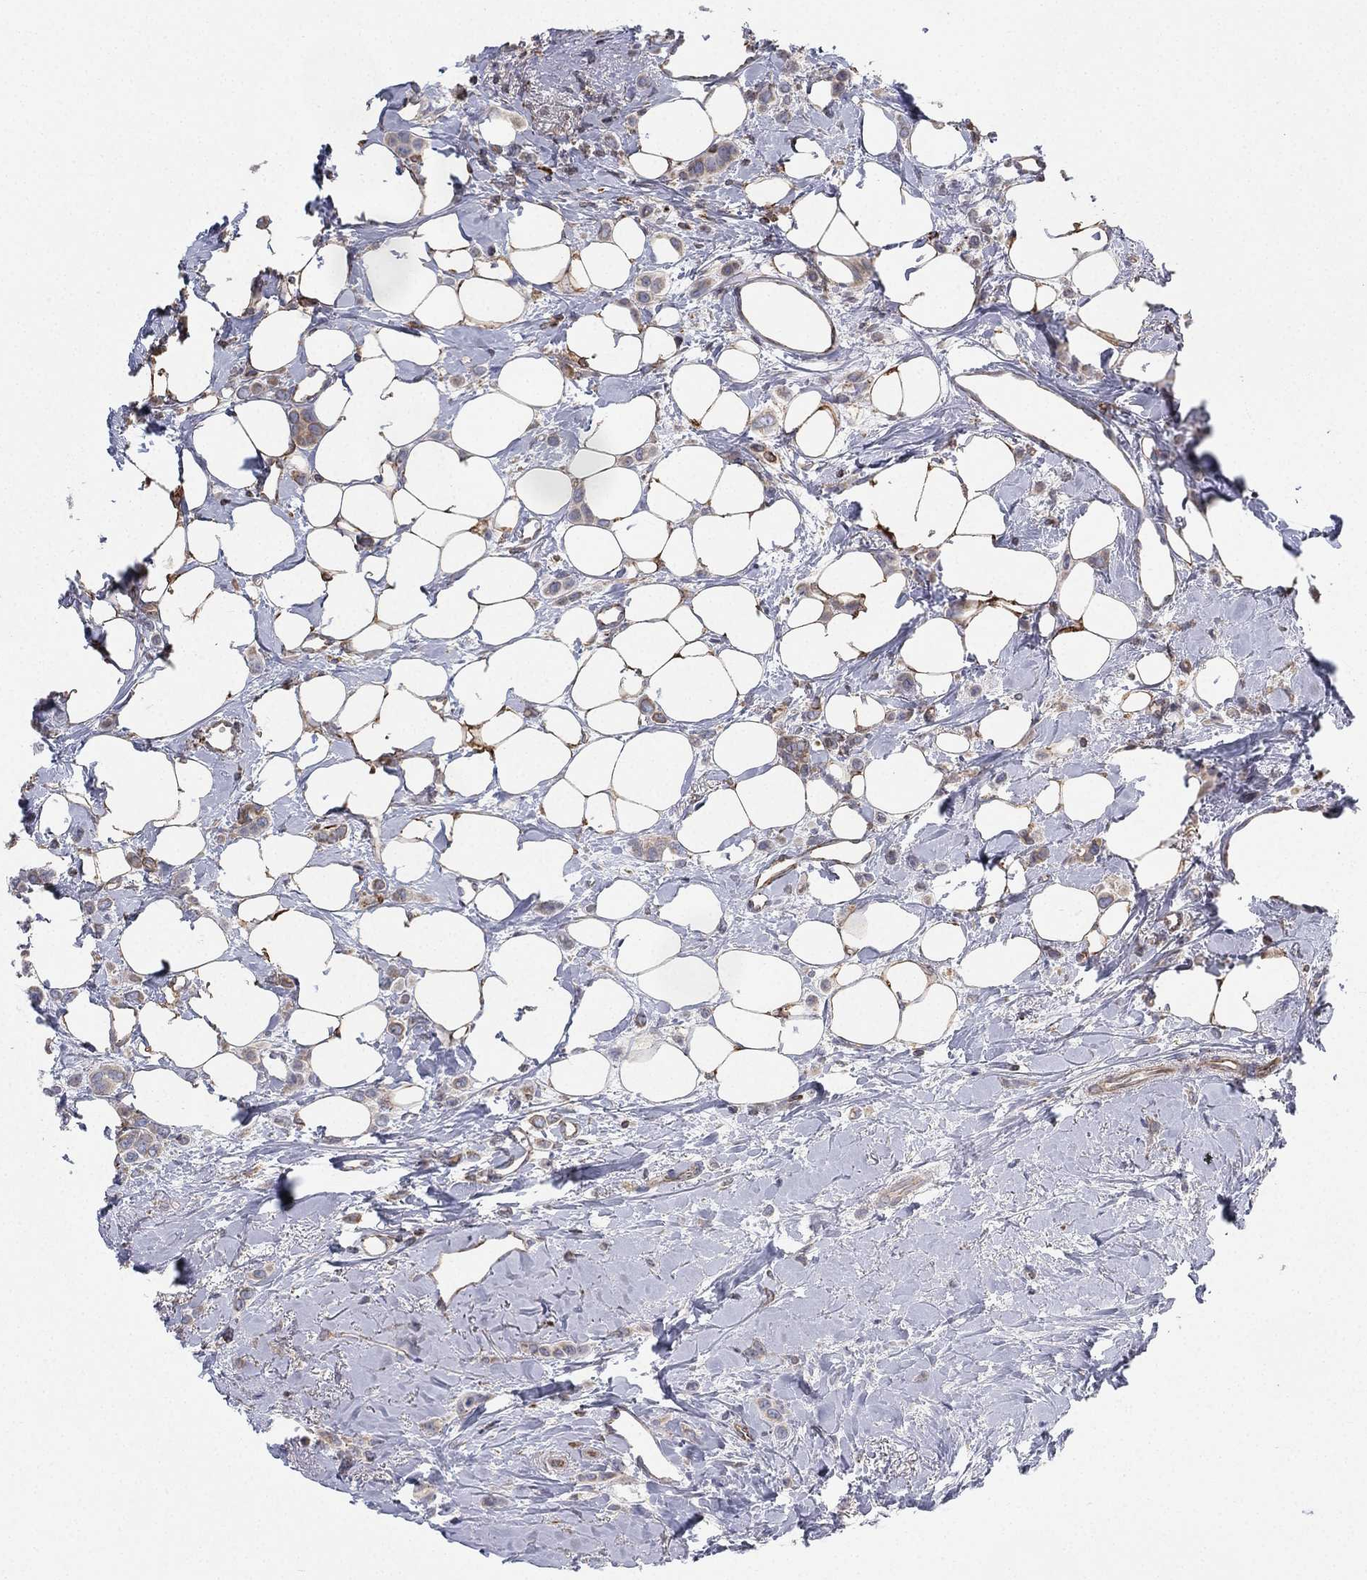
{"staining": {"intensity": "weak", "quantity": "25%-75%", "location": "cytoplasmic/membranous"}, "tissue": "breast cancer", "cell_type": "Tumor cells", "image_type": "cancer", "snomed": [{"axis": "morphology", "description": "Lobular carcinoma"}, {"axis": "topography", "description": "Breast"}], "caption": "IHC of lobular carcinoma (breast) shows low levels of weak cytoplasmic/membranous expression in approximately 25%-75% of tumor cells.", "gene": "CYB5B", "patient": {"sex": "female", "age": 66}}